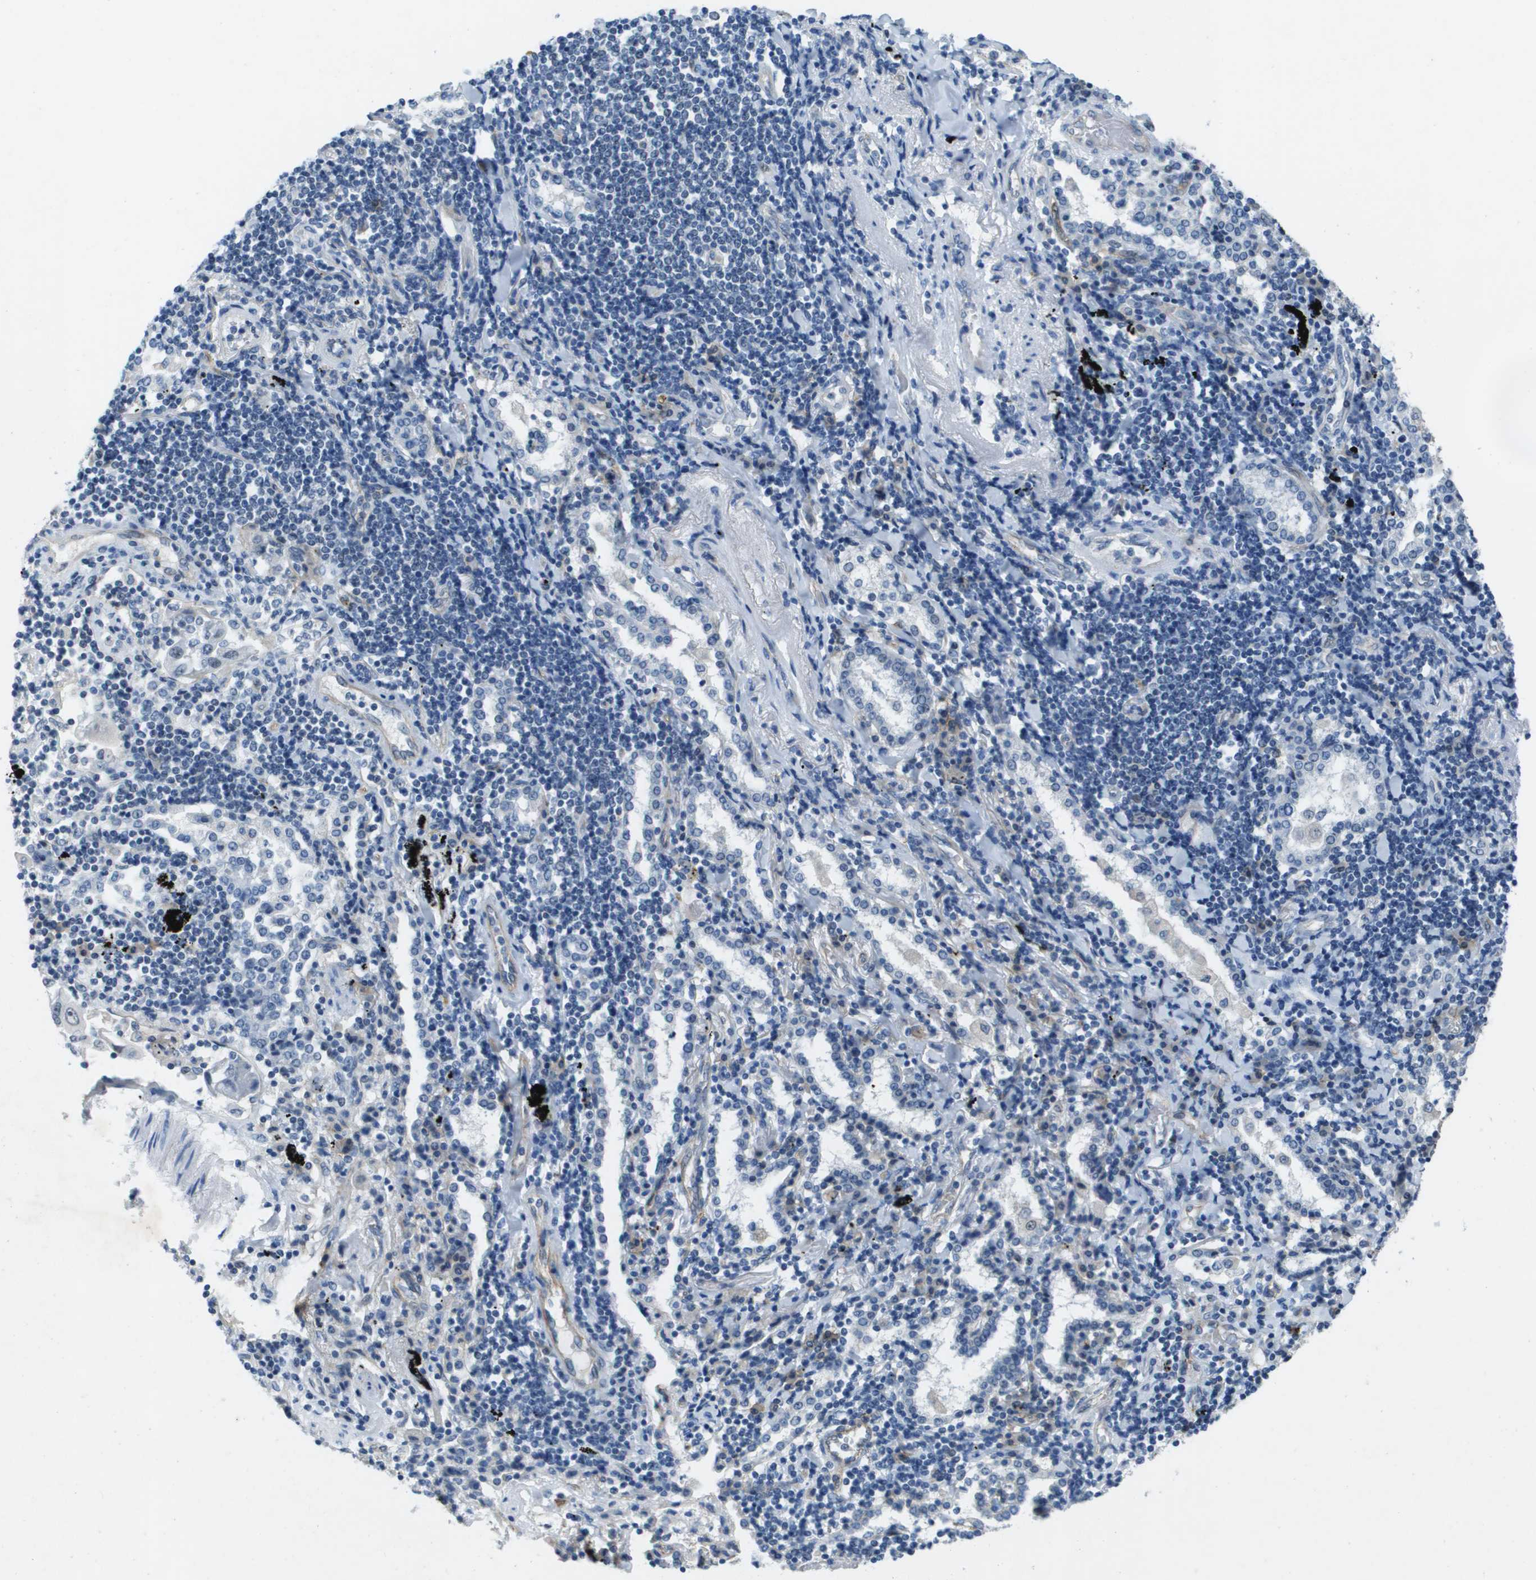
{"staining": {"intensity": "negative", "quantity": "none", "location": "none"}, "tissue": "lung cancer", "cell_type": "Tumor cells", "image_type": "cancer", "snomed": [{"axis": "morphology", "description": "Adenocarcinoma, NOS"}, {"axis": "topography", "description": "Lung"}], "caption": "Immunohistochemical staining of lung cancer shows no significant expression in tumor cells. The staining is performed using DAB (3,3'-diaminobenzidine) brown chromogen with nuclei counter-stained in using hematoxylin.", "gene": "ITGA6", "patient": {"sex": "female", "age": 65}}